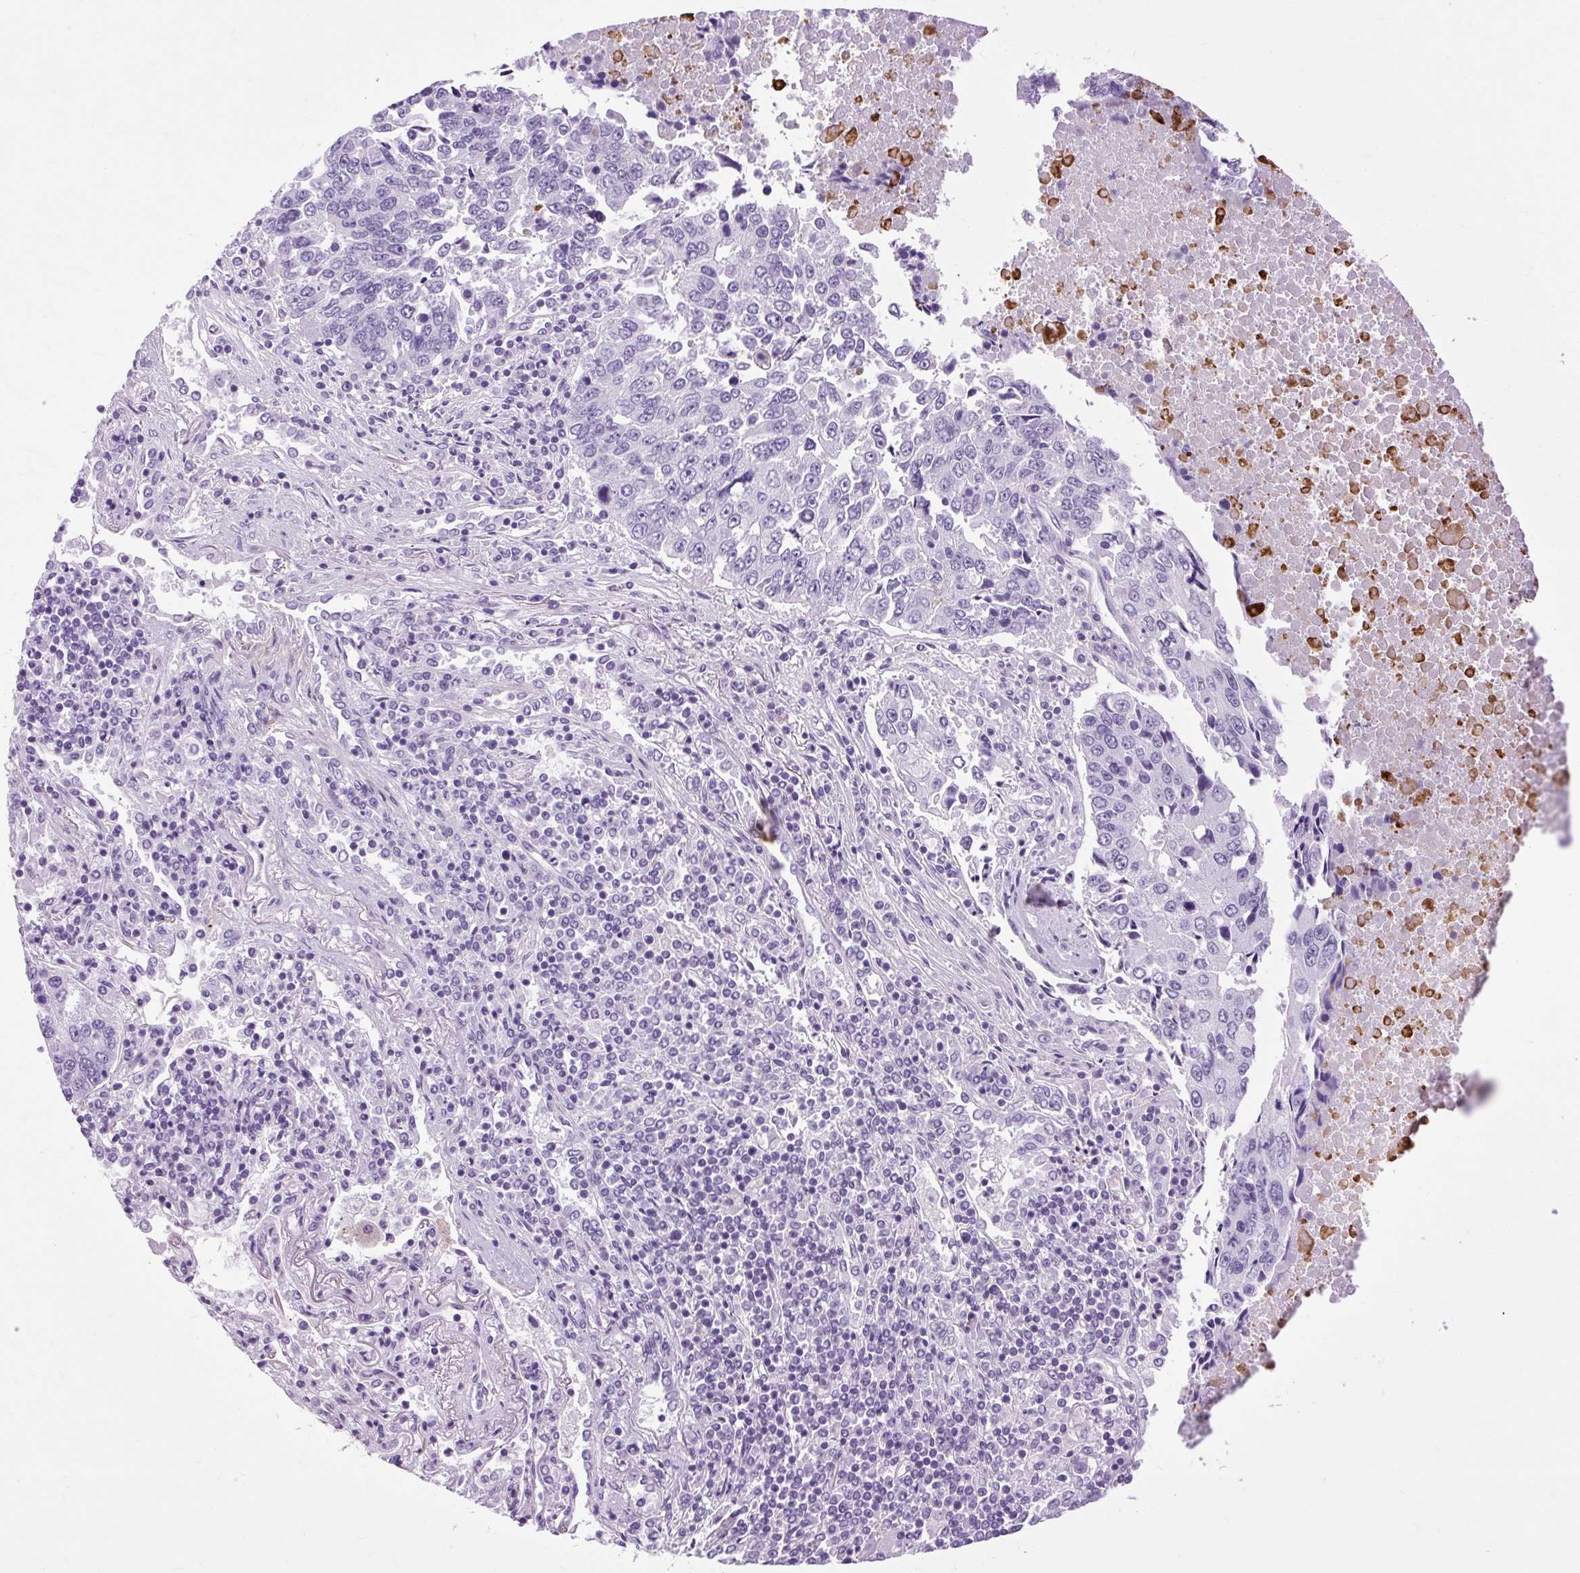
{"staining": {"intensity": "negative", "quantity": "none", "location": "none"}, "tissue": "lung cancer", "cell_type": "Tumor cells", "image_type": "cancer", "snomed": [{"axis": "morphology", "description": "Squamous cell carcinoma, NOS"}, {"axis": "topography", "description": "Lung"}], "caption": "DAB (3,3'-diaminobenzidine) immunohistochemical staining of lung cancer (squamous cell carcinoma) displays no significant expression in tumor cells.", "gene": "OOEP", "patient": {"sex": "female", "age": 66}}